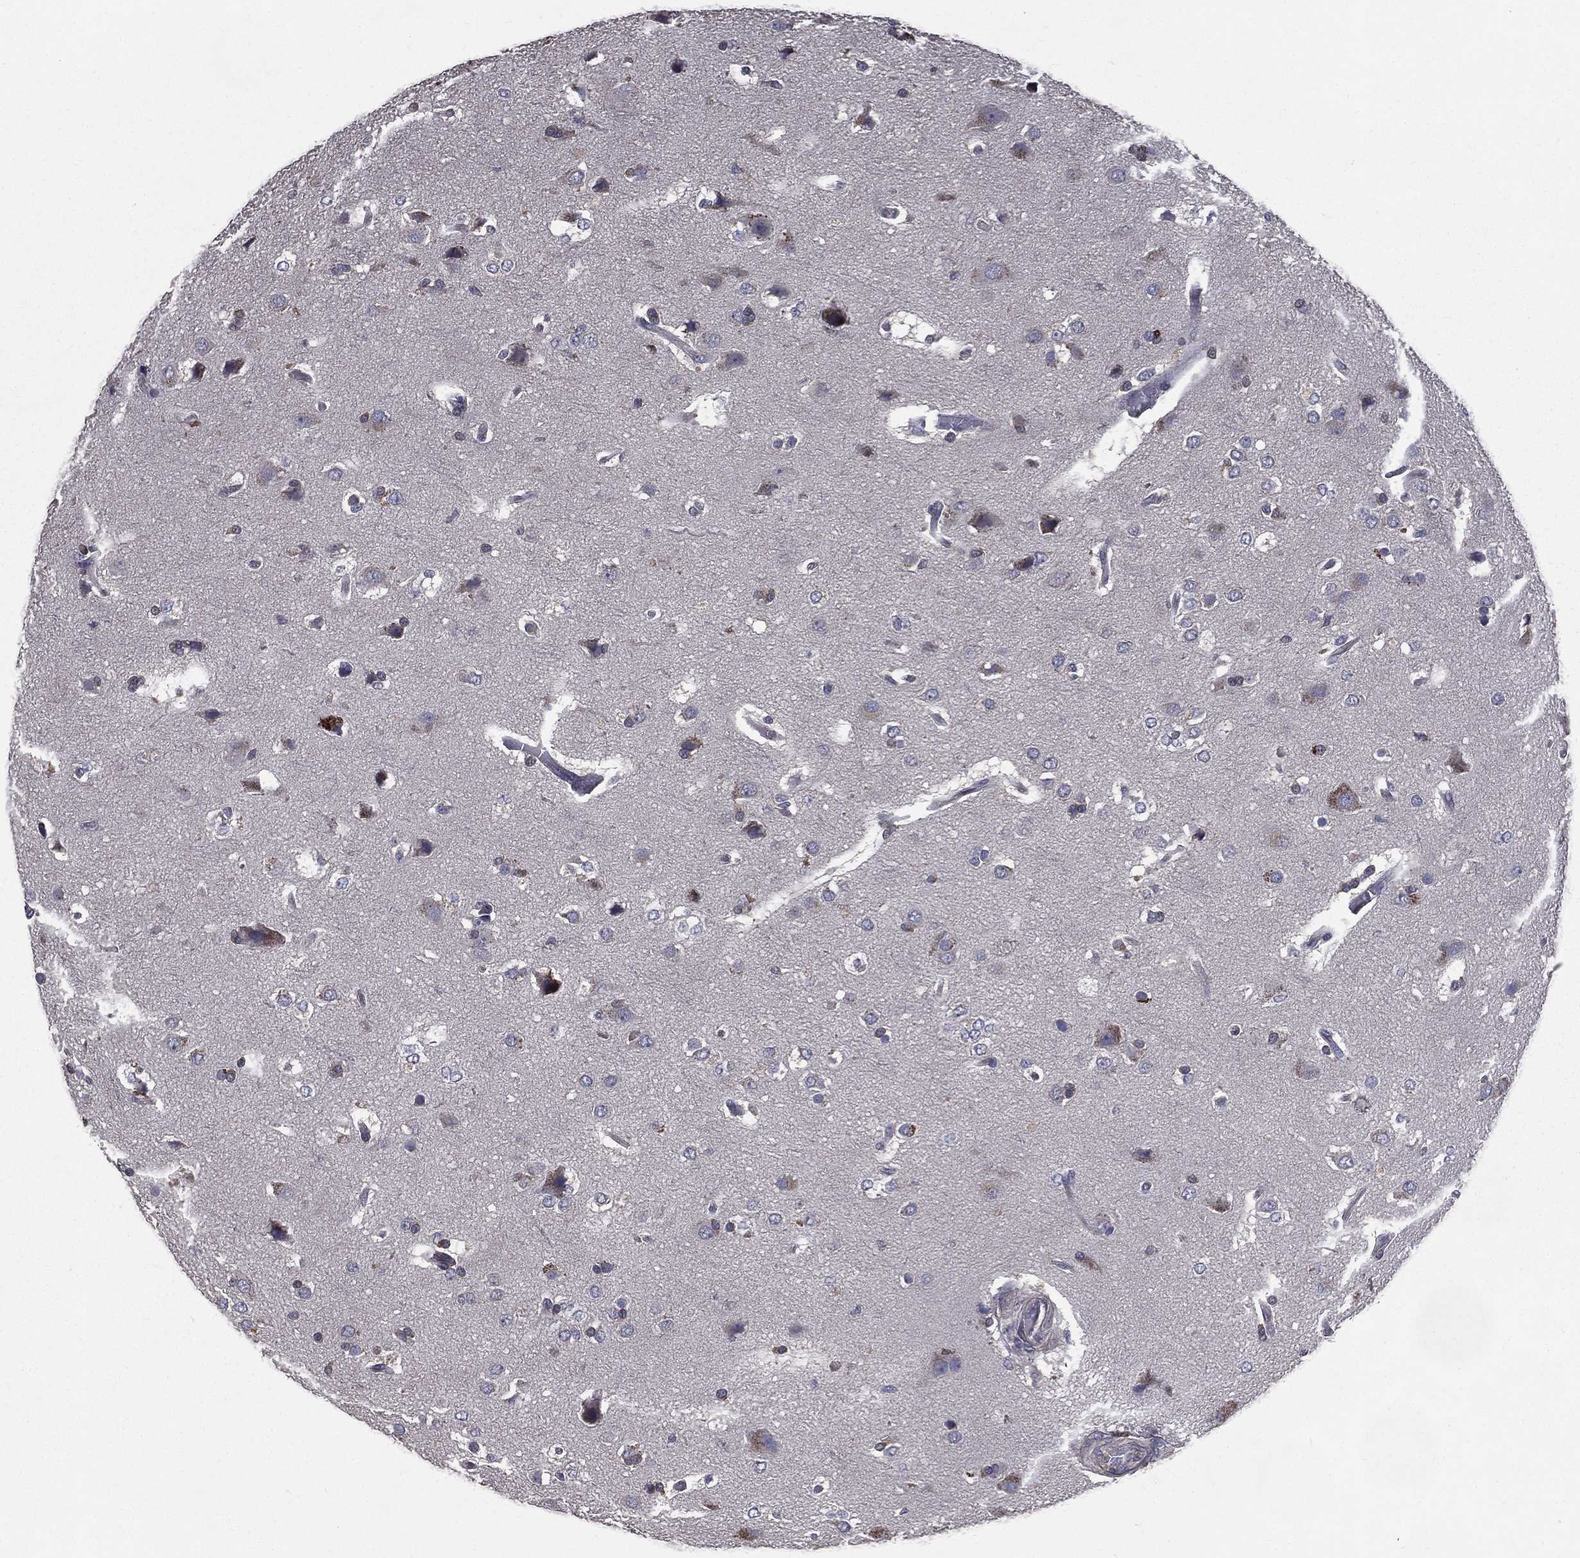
{"staining": {"intensity": "strong", "quantity": "<25%", "location": "cytoplasmic/membranous"}, "tissue": "glioma", "cell_type": "Tumor cells", "image_type": "cancer", "snomed": [{"axis": "morphology", "description": "Glioma, malignant, High grade"}, {"axis": "topography", "description": "Brain"}], "caption": "A high-resolution histopathology image shows immunohistochemistry staining of glioma, which reveals strong cytoplasmic/membranous staining in approximately <25% of tumor cells.", "gene": "SERPINB2", "patient": {"sex": "female", "age": 63}}